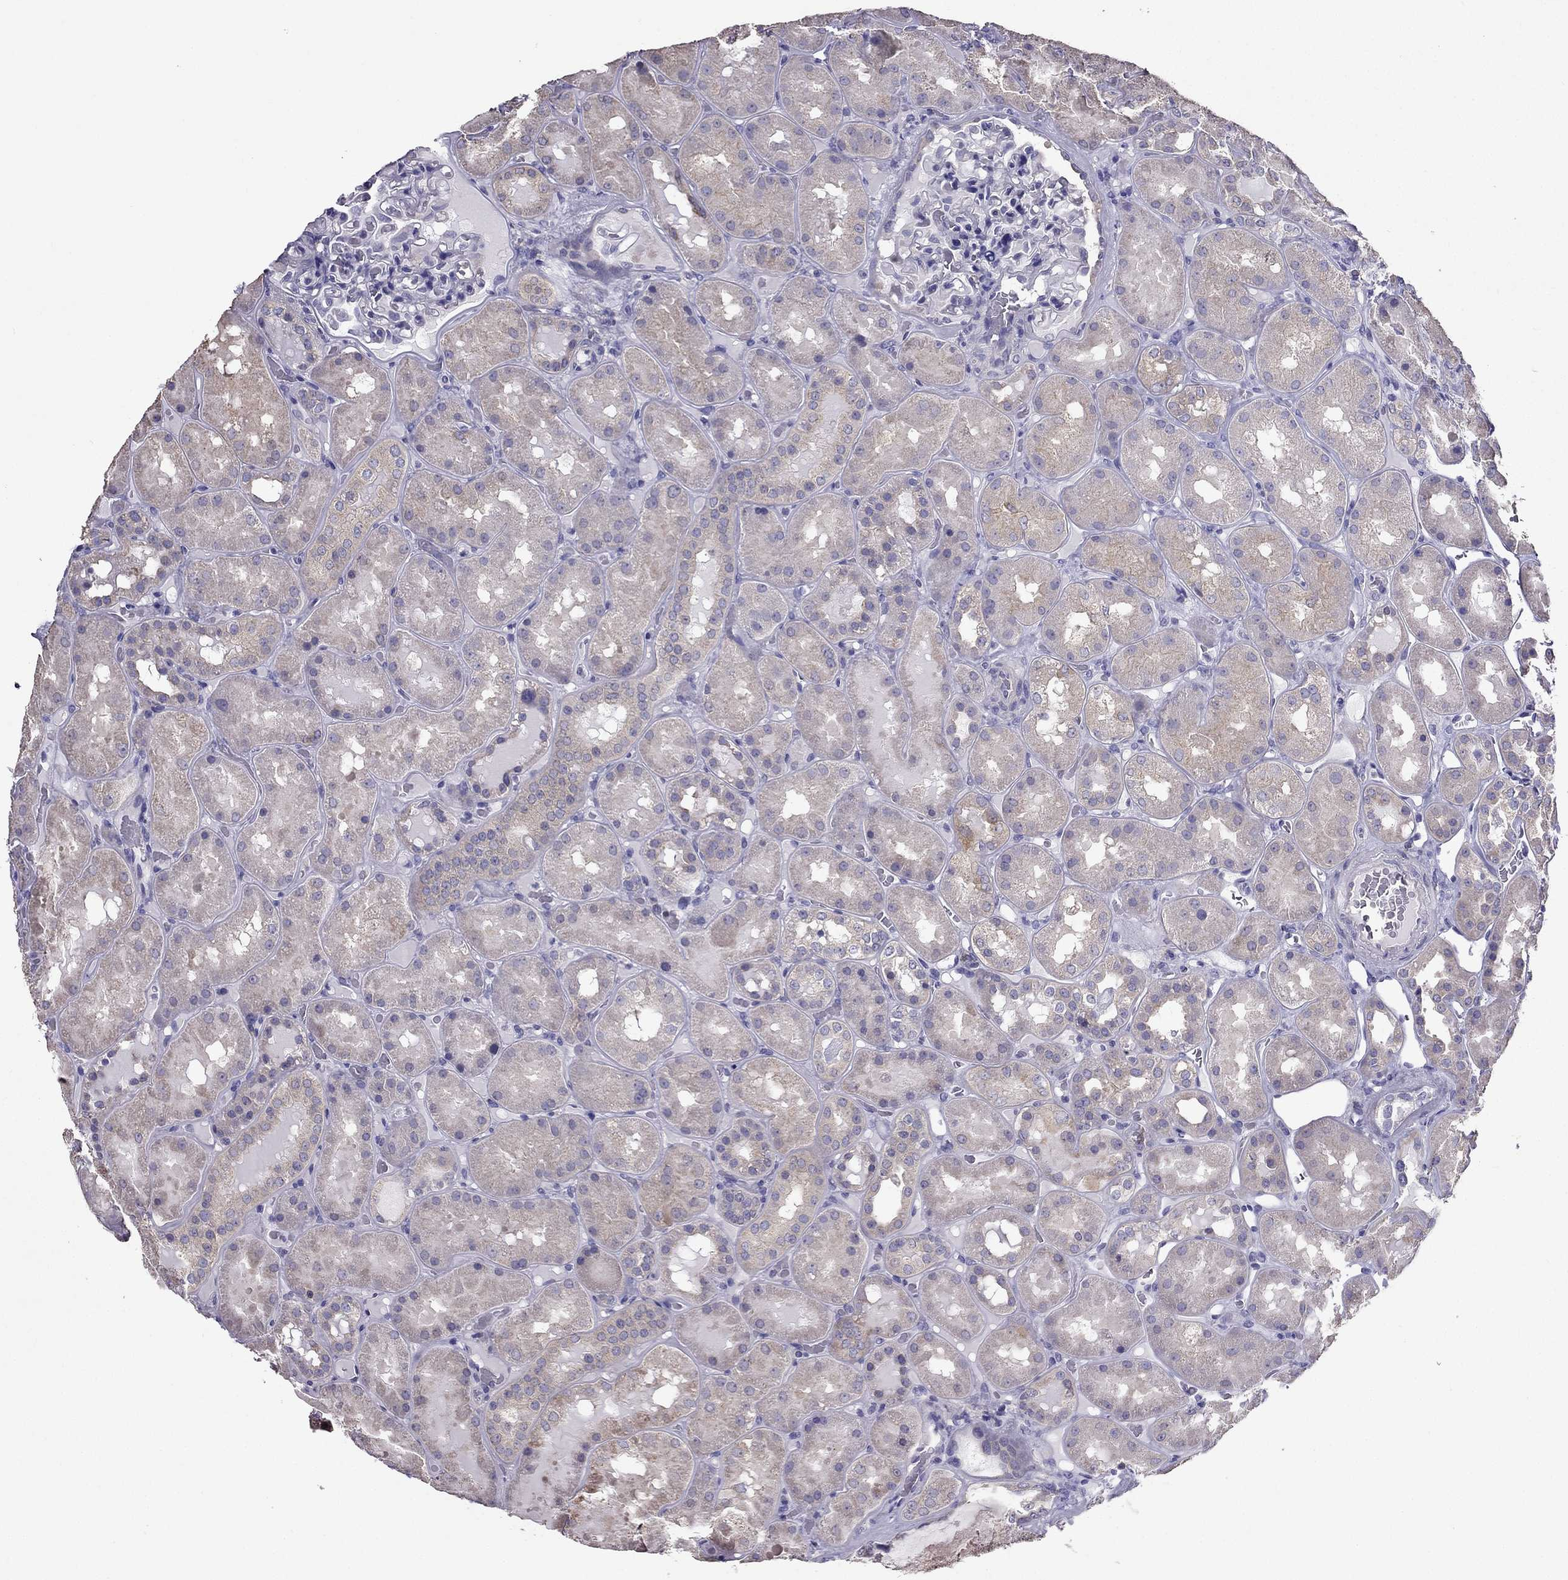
{"staining": {"intensity": "negative", "quantity": "none", "location": "none"}, "tissue": "kidney", "cell_type": "Cells in glomeruli", "image_type": "normal", "snomed": [{"axis": "morphology", "description": "Normal tissue, NOS"}, {"axis": "topography", "description": "Kidney"}], "caption": "There is no significant expression in cells in glomeruli of kidney. Nuclei are stained in blue.", "gene": "AAK1", "patient": {"sex": "male", "age": 73}}